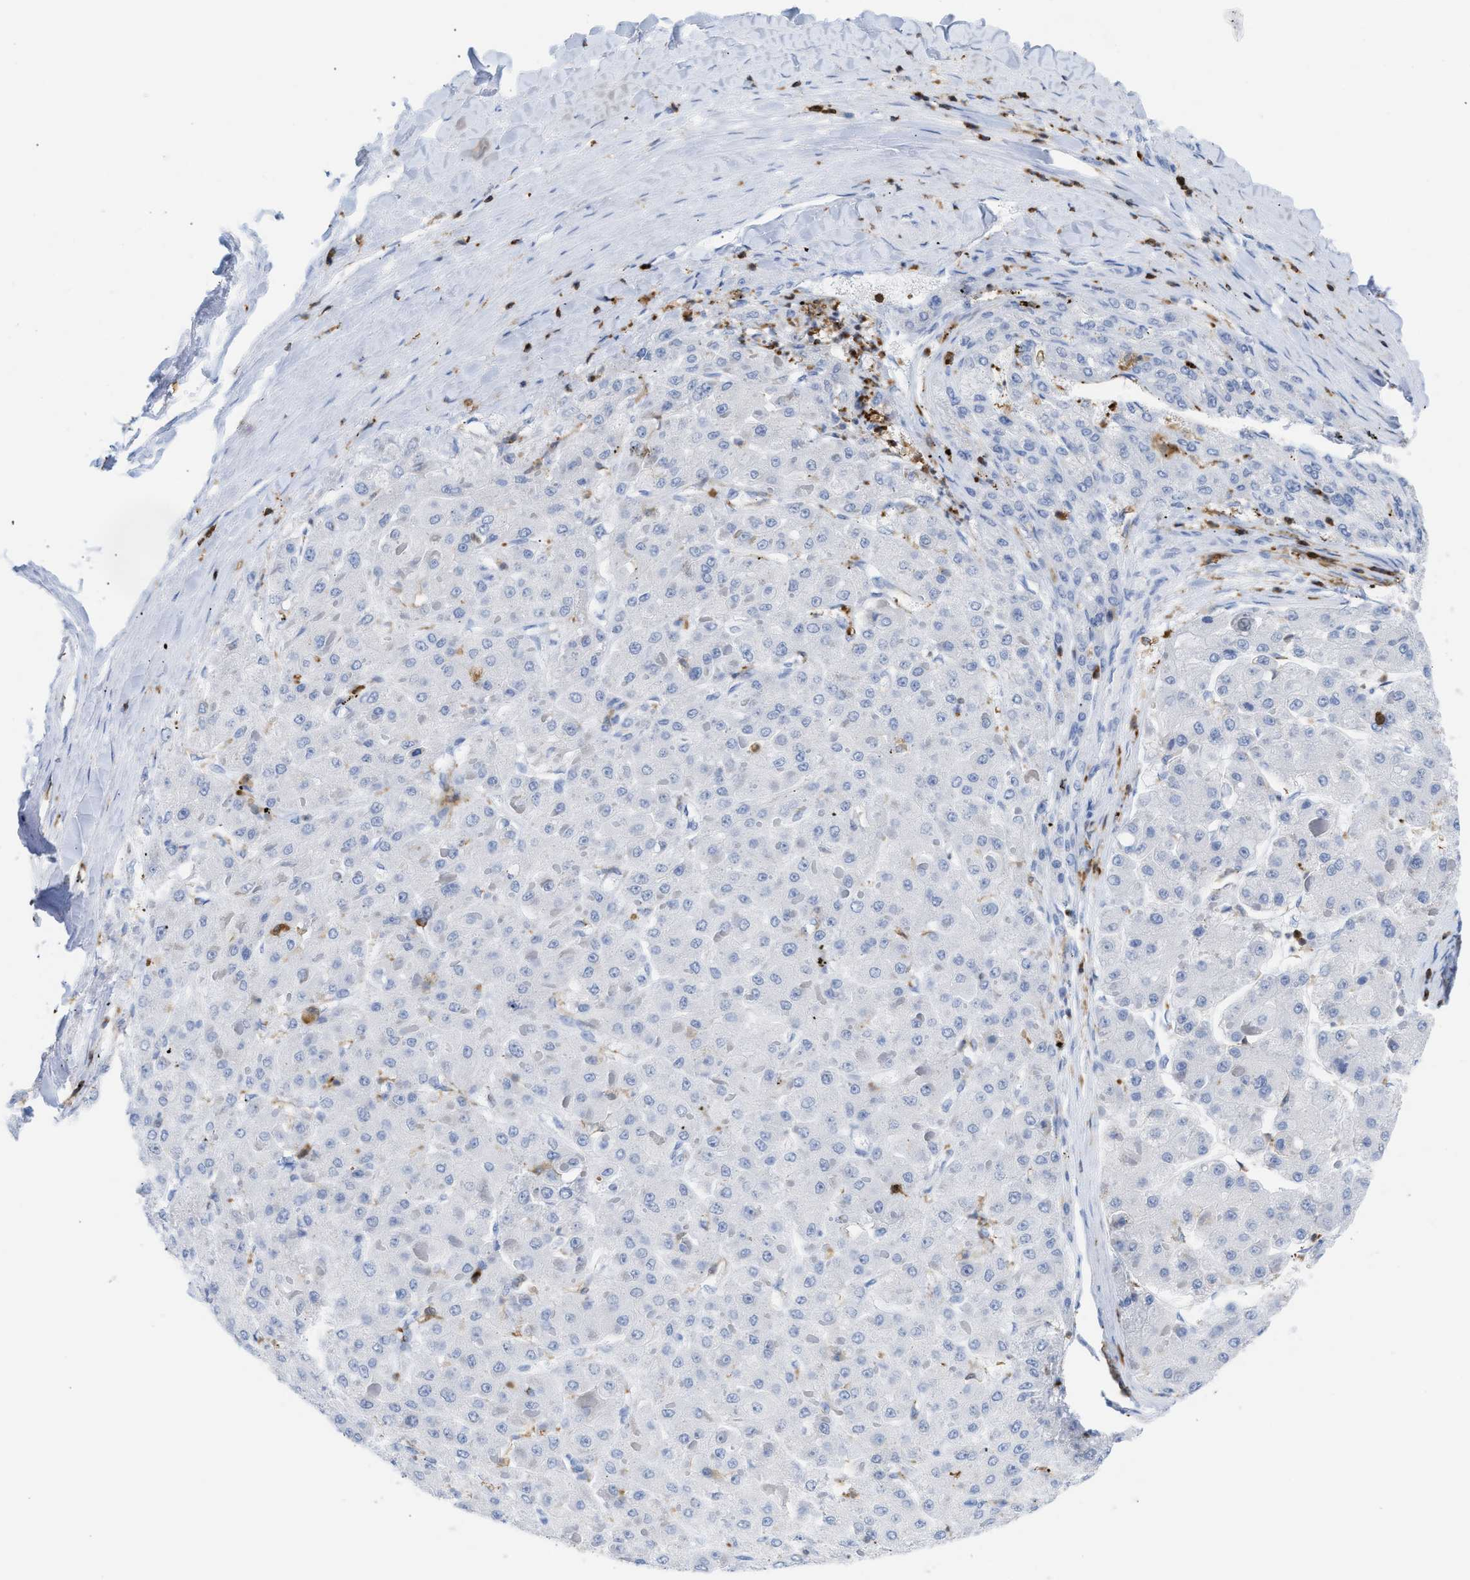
{"staining": {"intensity": "negative", "quantity": "none", "location": "none"}, "tissue": "liver cancer", "cell_type": "Tumor cells", "image_type": "cancer", "snomed": [{"axis": "morphology", "description": "Carcinoma, Hepatocellular, NOS"}, {"axis": "topography", "description": "Liver"}], "caption": "This histopathology image is of liver cancer (hepatocellular carcinoma) stained with immunohistochemistry to label a protein in brown with the nuclei are counter-stained blue. There is no expression in tumor cells.", "gene": "LCP1", "patient": {"sex": "female", "age": 73}}